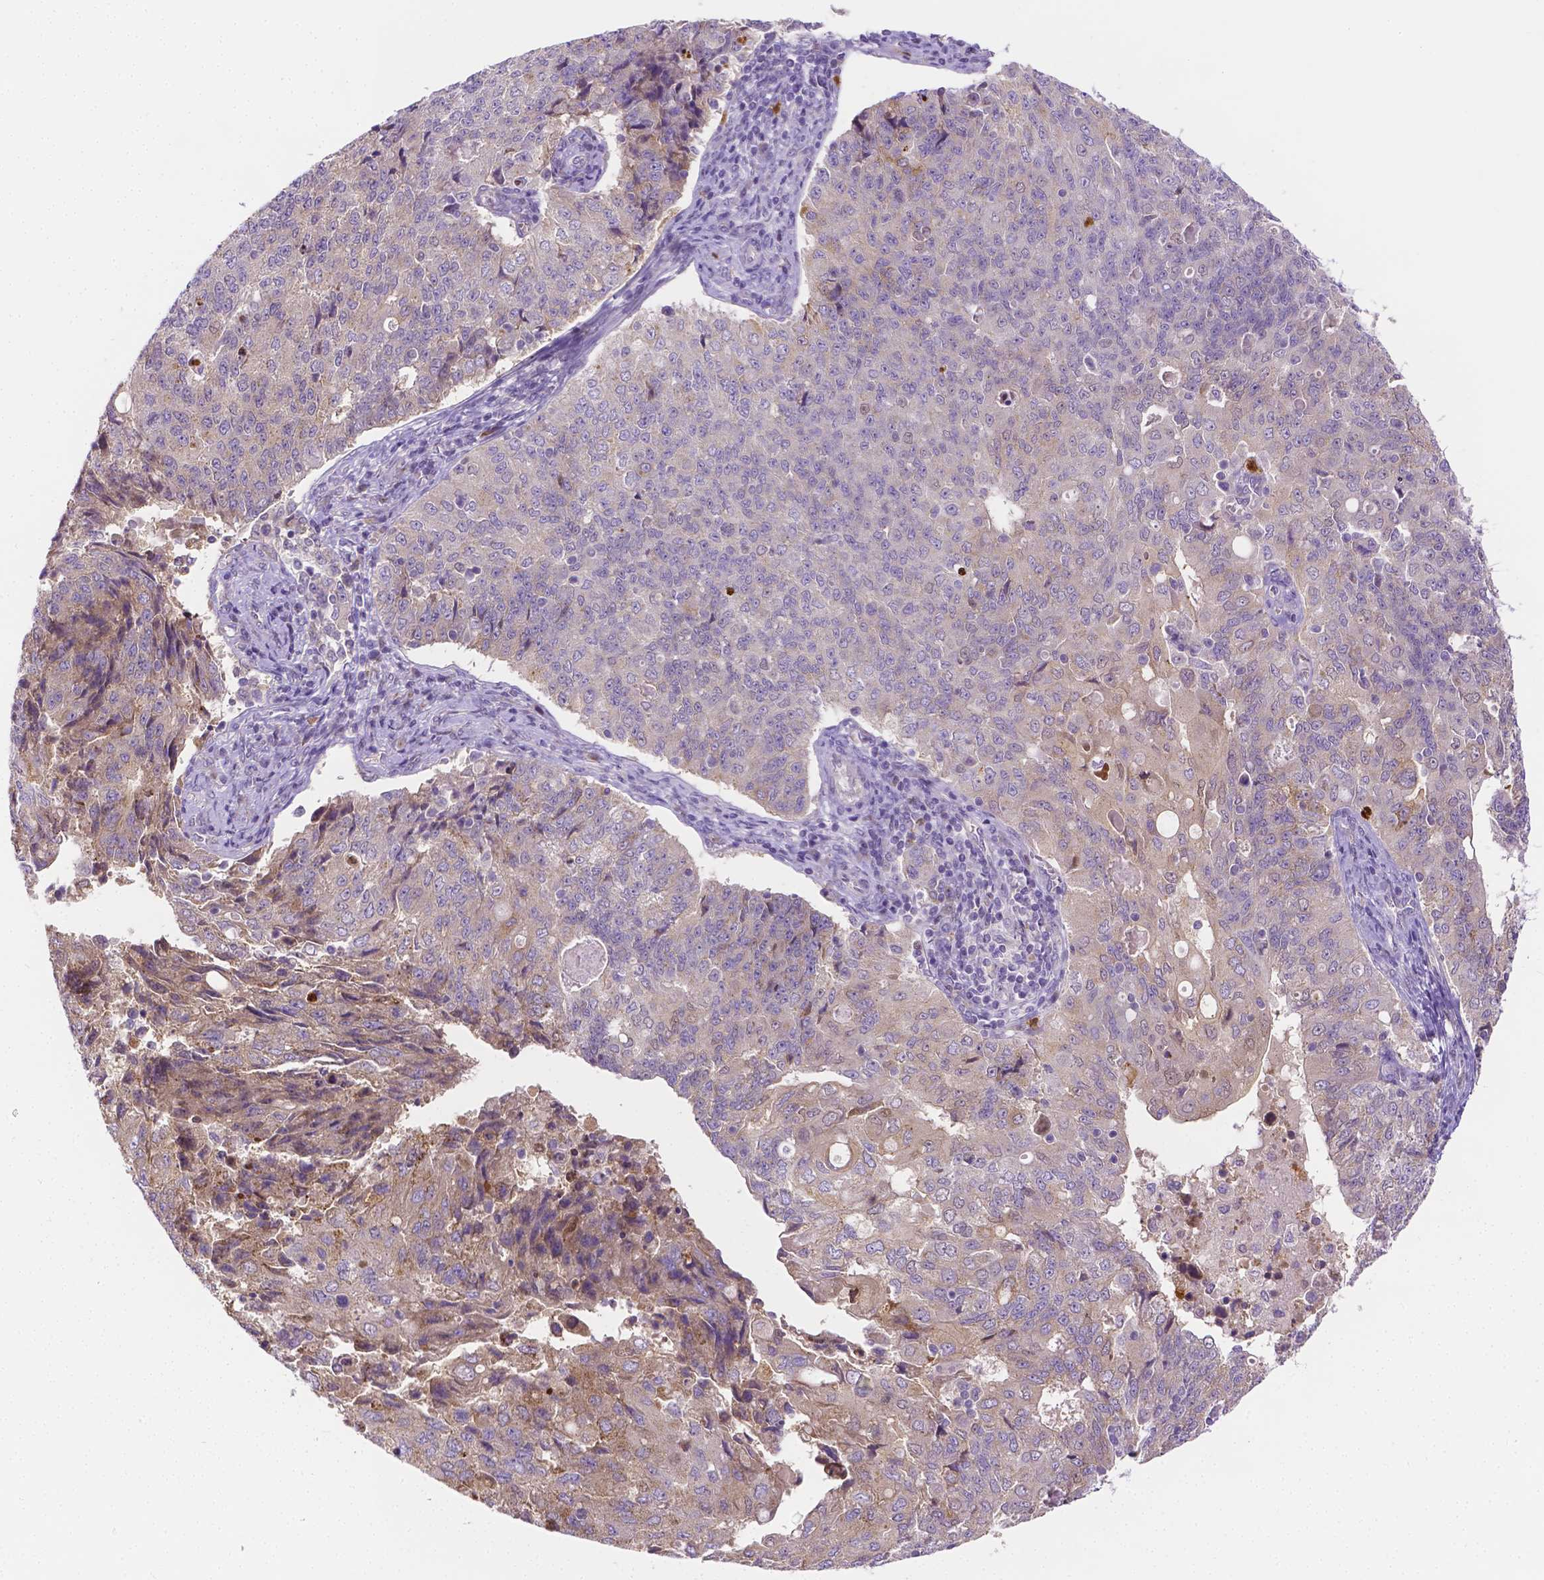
{"staining": {"intensity": "negative", "quantity": "none", "location": "none"}, "tissue": "endometrial cancer", "cell_type": "Tumor cells", "image_type": "cancer", "snomed": [{"axis": "morphology", "description": "Adenocarcinoma, NOS"}, {"axis": "topography", "description": "Endometrium"}], "caption": "This is a photomicrograph of IHC staining of endometrial cancer, which shows no positivity in tumor cells.", "gene": "ZNRD2", "patient": {"sex": "female", "age": 43}}